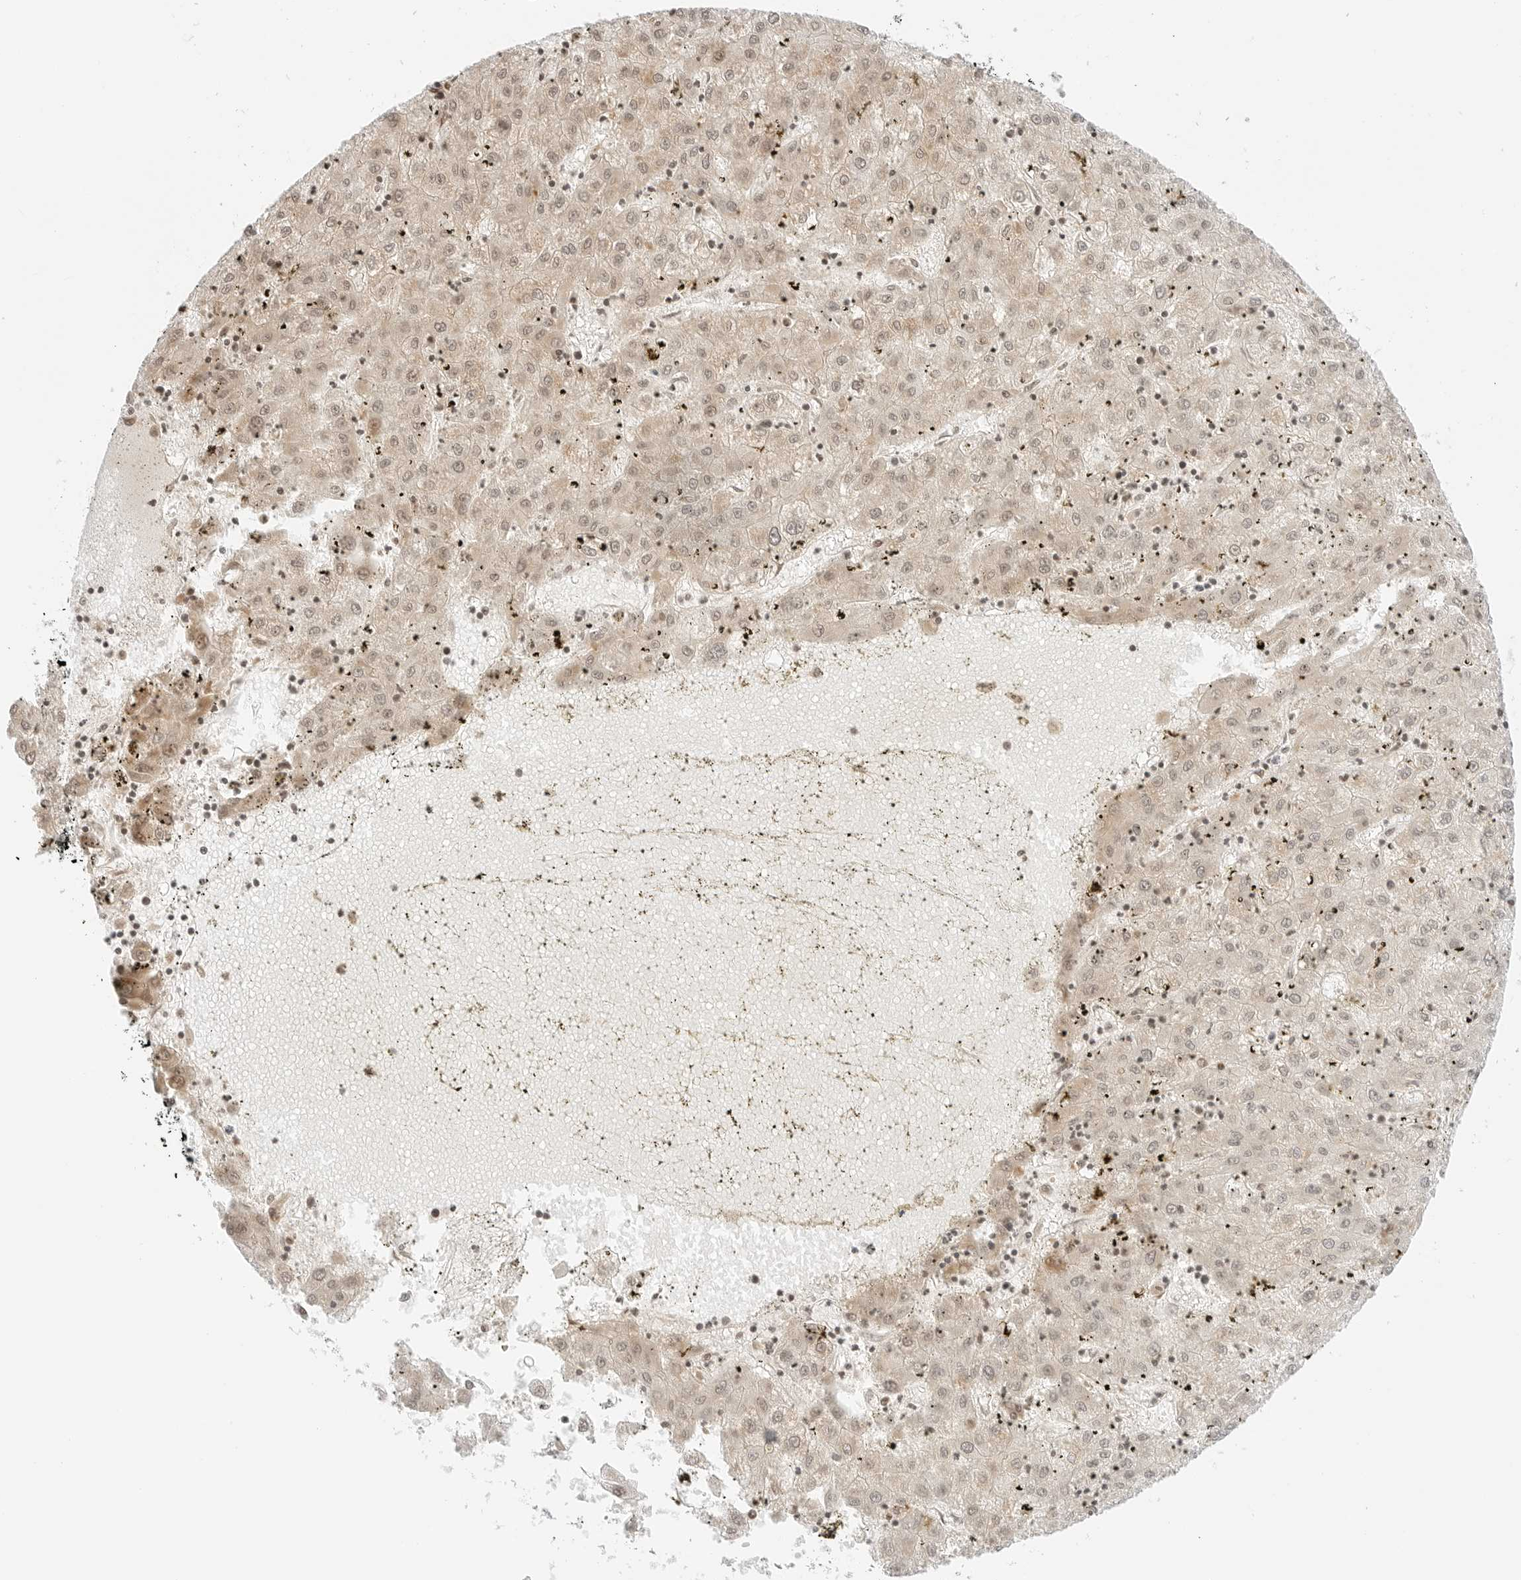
{"staining": {"intensity": "weak", "quantity": ">75%", "location": "cytoplasmic/membranous,nuclear"}, "tissue": "liver cancer", "cell_type": "Tumor cells", "image_type": "cancer", "snomed": [{"axis": "morphology", "description": "Carcinoma, Hepatocellular, NOS"}, {"axis": "topography", "description": "Liver"}], "caption": "Liver cancer (hepatocellular carcinoma) stained with a brown dye demonstrates weak cytoplasmic/membranous and nuclear positive expression in approximately >75% of tumor cells.", "gene": "RPS6KL1", "patient": {"sex": "male", "age": 72}}